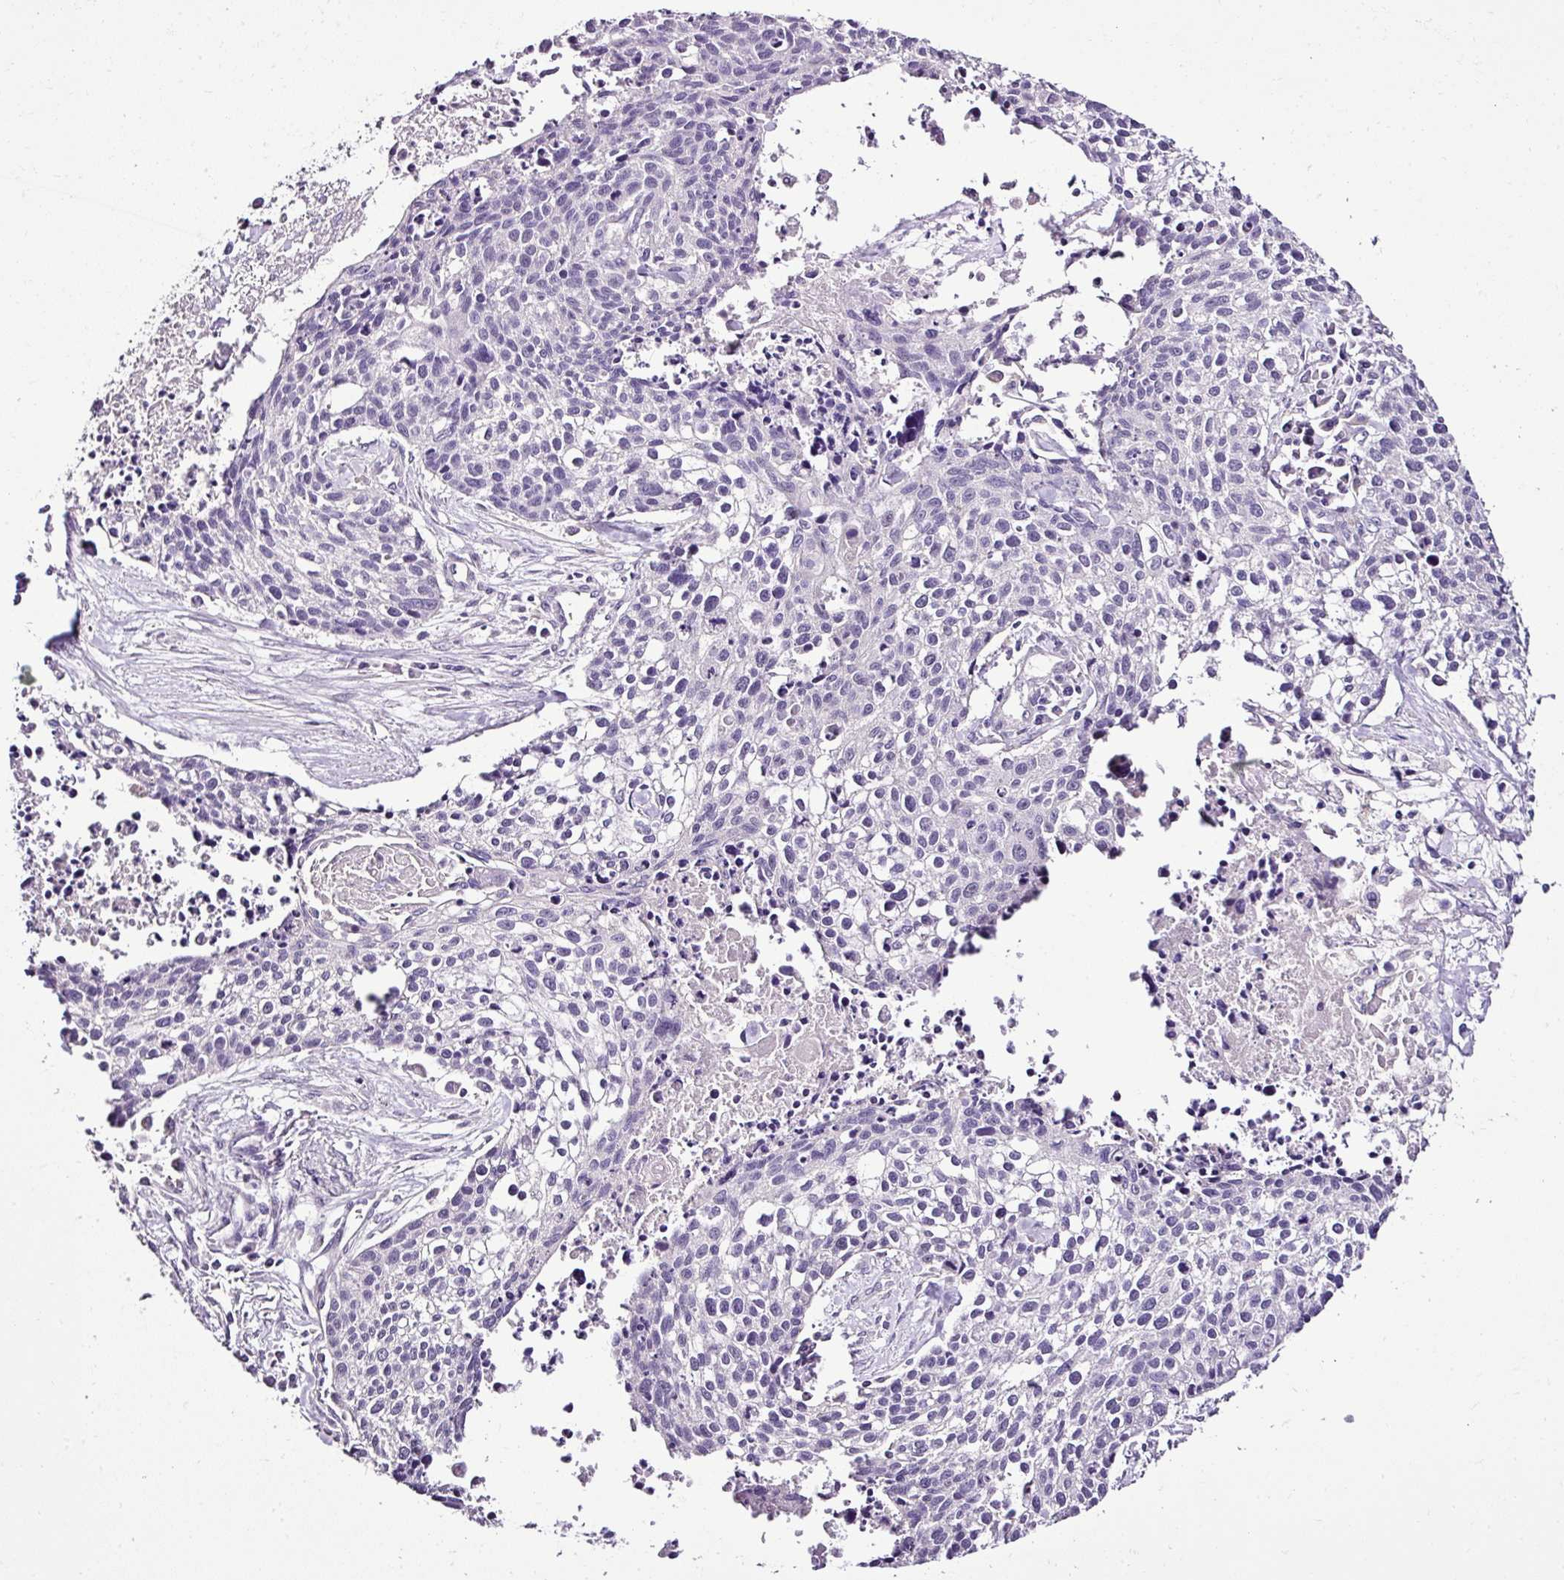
{"staining": {"intensity": "negative", "quantity": "none", "location": "none"}, "tissue": "lung cancer", "cell_type": "Tumor cells", "image_type": "cancer", "snomed": [{"axis": "morphology", "description": "Squamous cell carcinoma, NOS"}, {"axis": "topography", "description": "Lung"}], "caption": "Lung squamous cell carcinoma was stained to show a protein in brown. There is no significant expression in tumor cells. Nuclei are stained in blue.", "gene": "ESR1", "patient": {"sex": "male", "age": 74}}